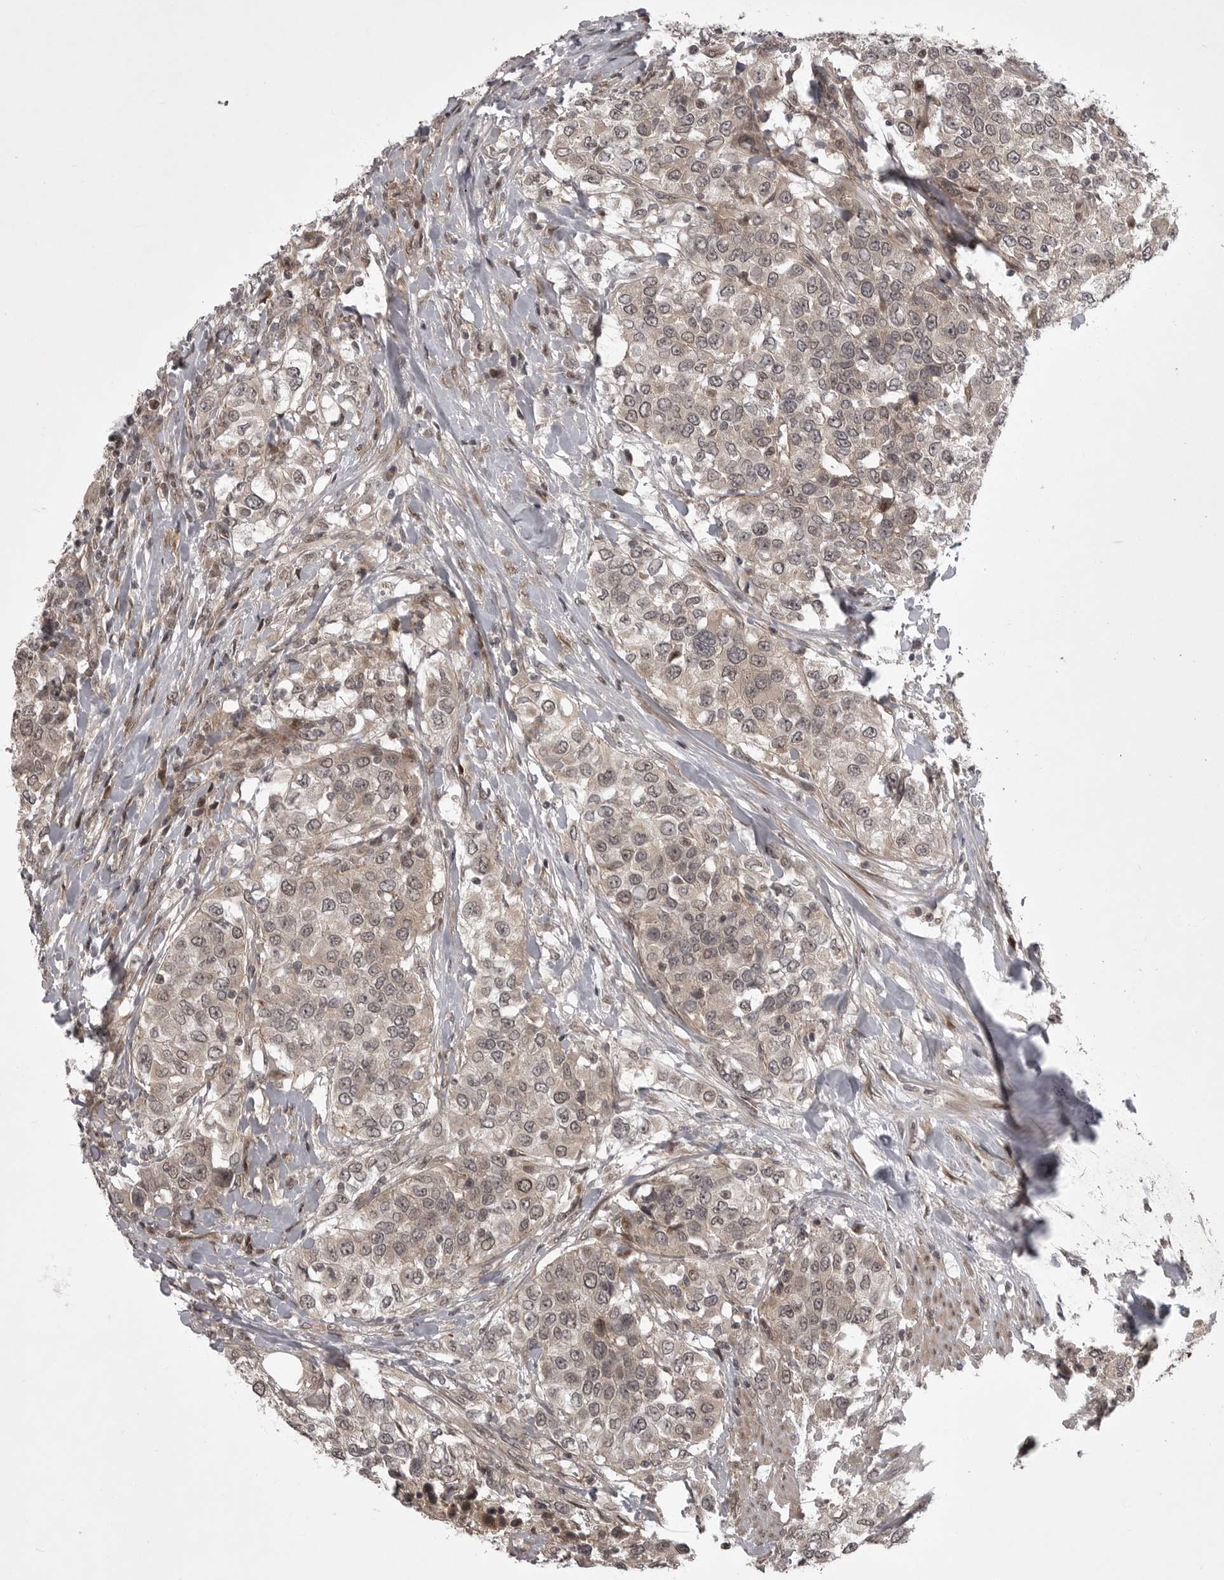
{"staining": {"intensity": "weak", "quantity": ">75%", "location": "cytoplasmic/membranous"}, "tissue": "urothelial cancer", "cell_type": "Tumor cells", "image_type": "cancer", "snomed": [{"axis": "morphology", "description": "Urothelial carcinoma, High grade"}, {"axis": "topography", "description": "Urinary bladder"}], "caption": "Immunohistochemical staining of human urothelial carcinoma (high-grade) displays weak cytoplasmic/membranous protein staining in approximately >75% of tumor cells. The staining was performed using DAB (3,3'-diaminobenzidine), with brown indicating positive protein expression. Nuclei are stained blue with hematoxylin.", "gene": "SNX16", "patient": {"sex": "female", "age": 80}}